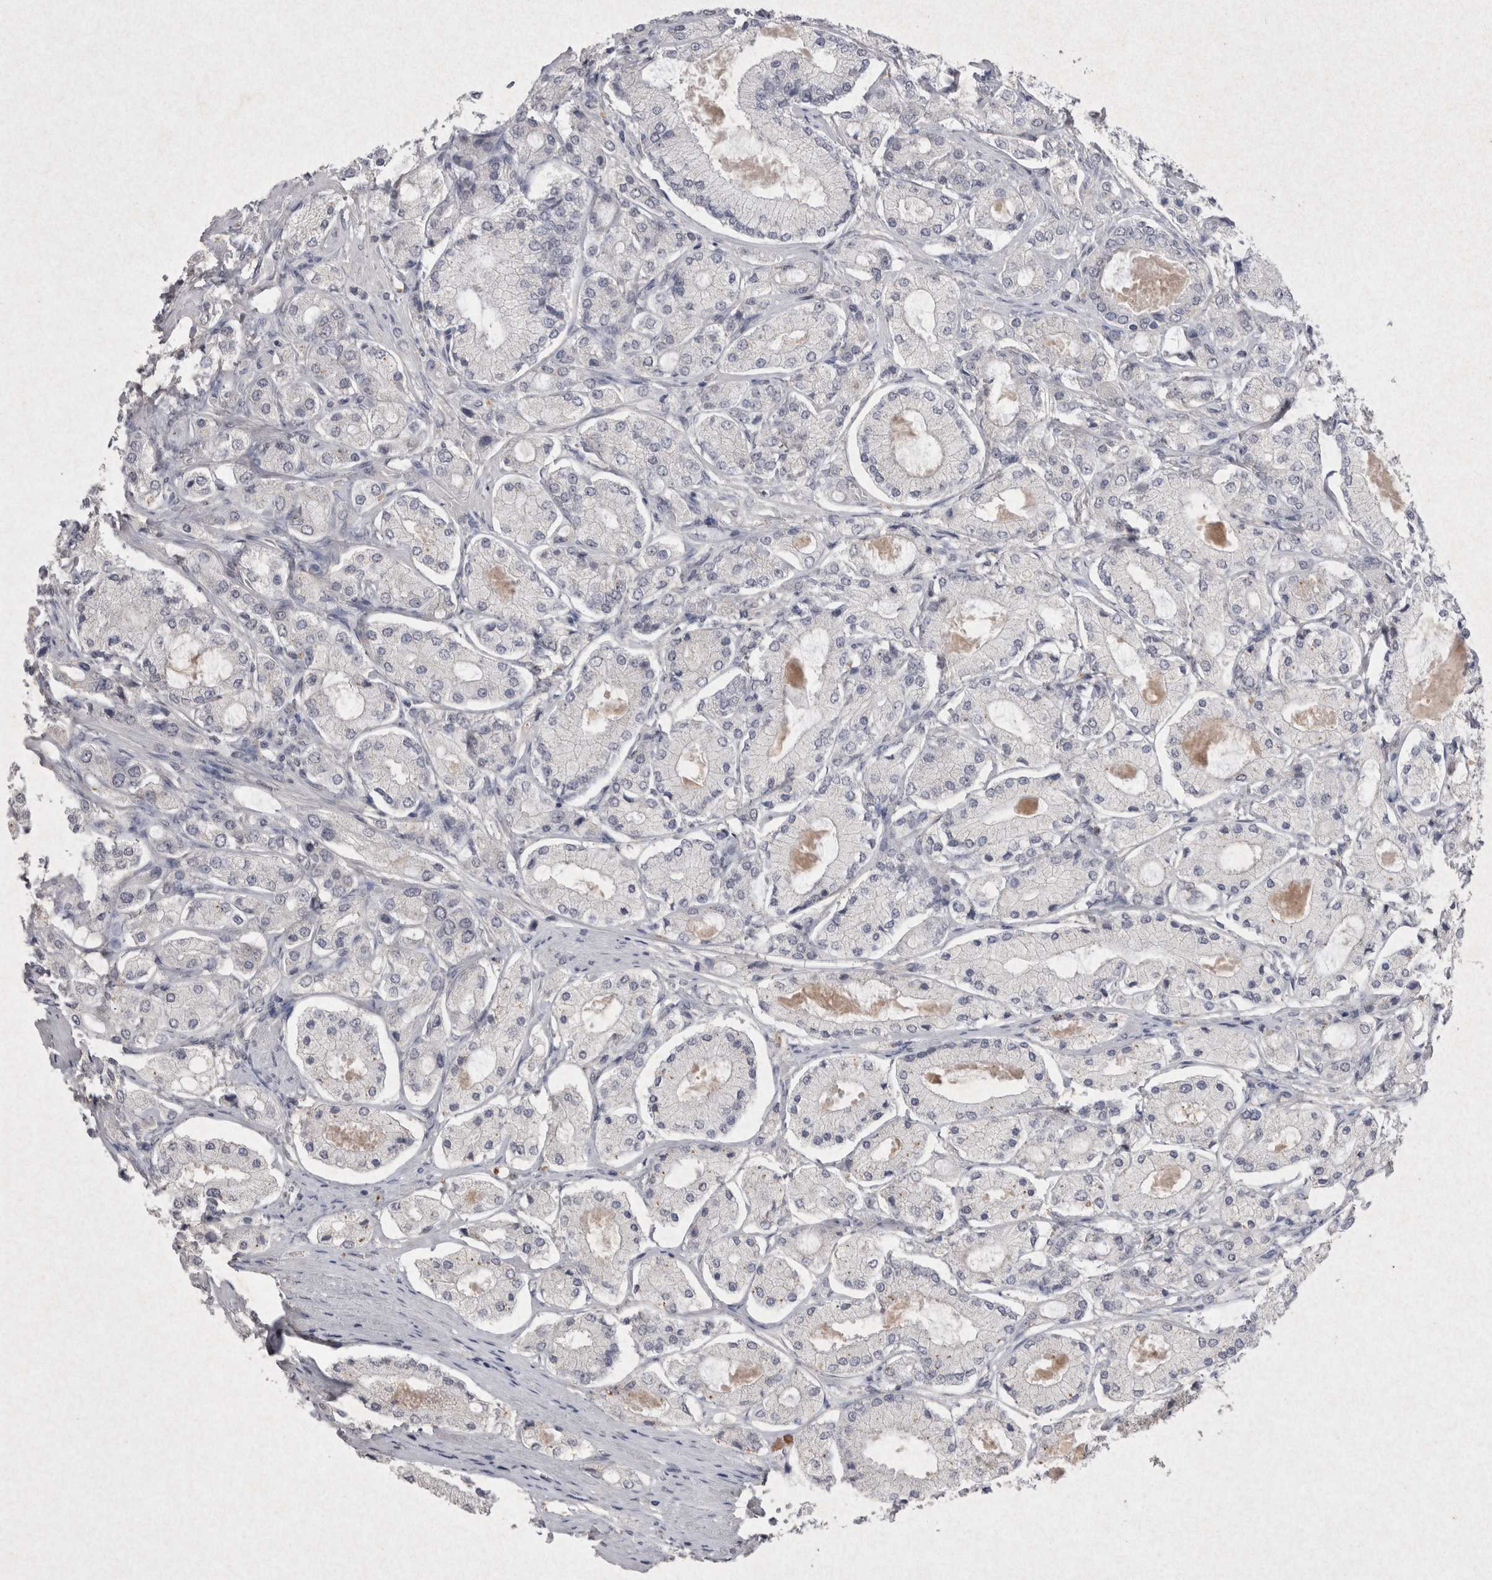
{"staining": {"intensity": "negative", "quantity": "none", "location": "none"}, "tissue": "prostate cancer", "cell_type": "Tumor cells", "image_type": "cancer", "snomed": [{"axis": "morphology", "description": "Adenocarcinoma, High grade"}, {"axis": "topography", "description": "Prostate"}], "caption": "An image of human prostate cancer (high-grade adenocarcinoma) is negative for staining in tumor cells.", "gene": "LYVE1", "patient": {"sex": "male", "age": 65}}